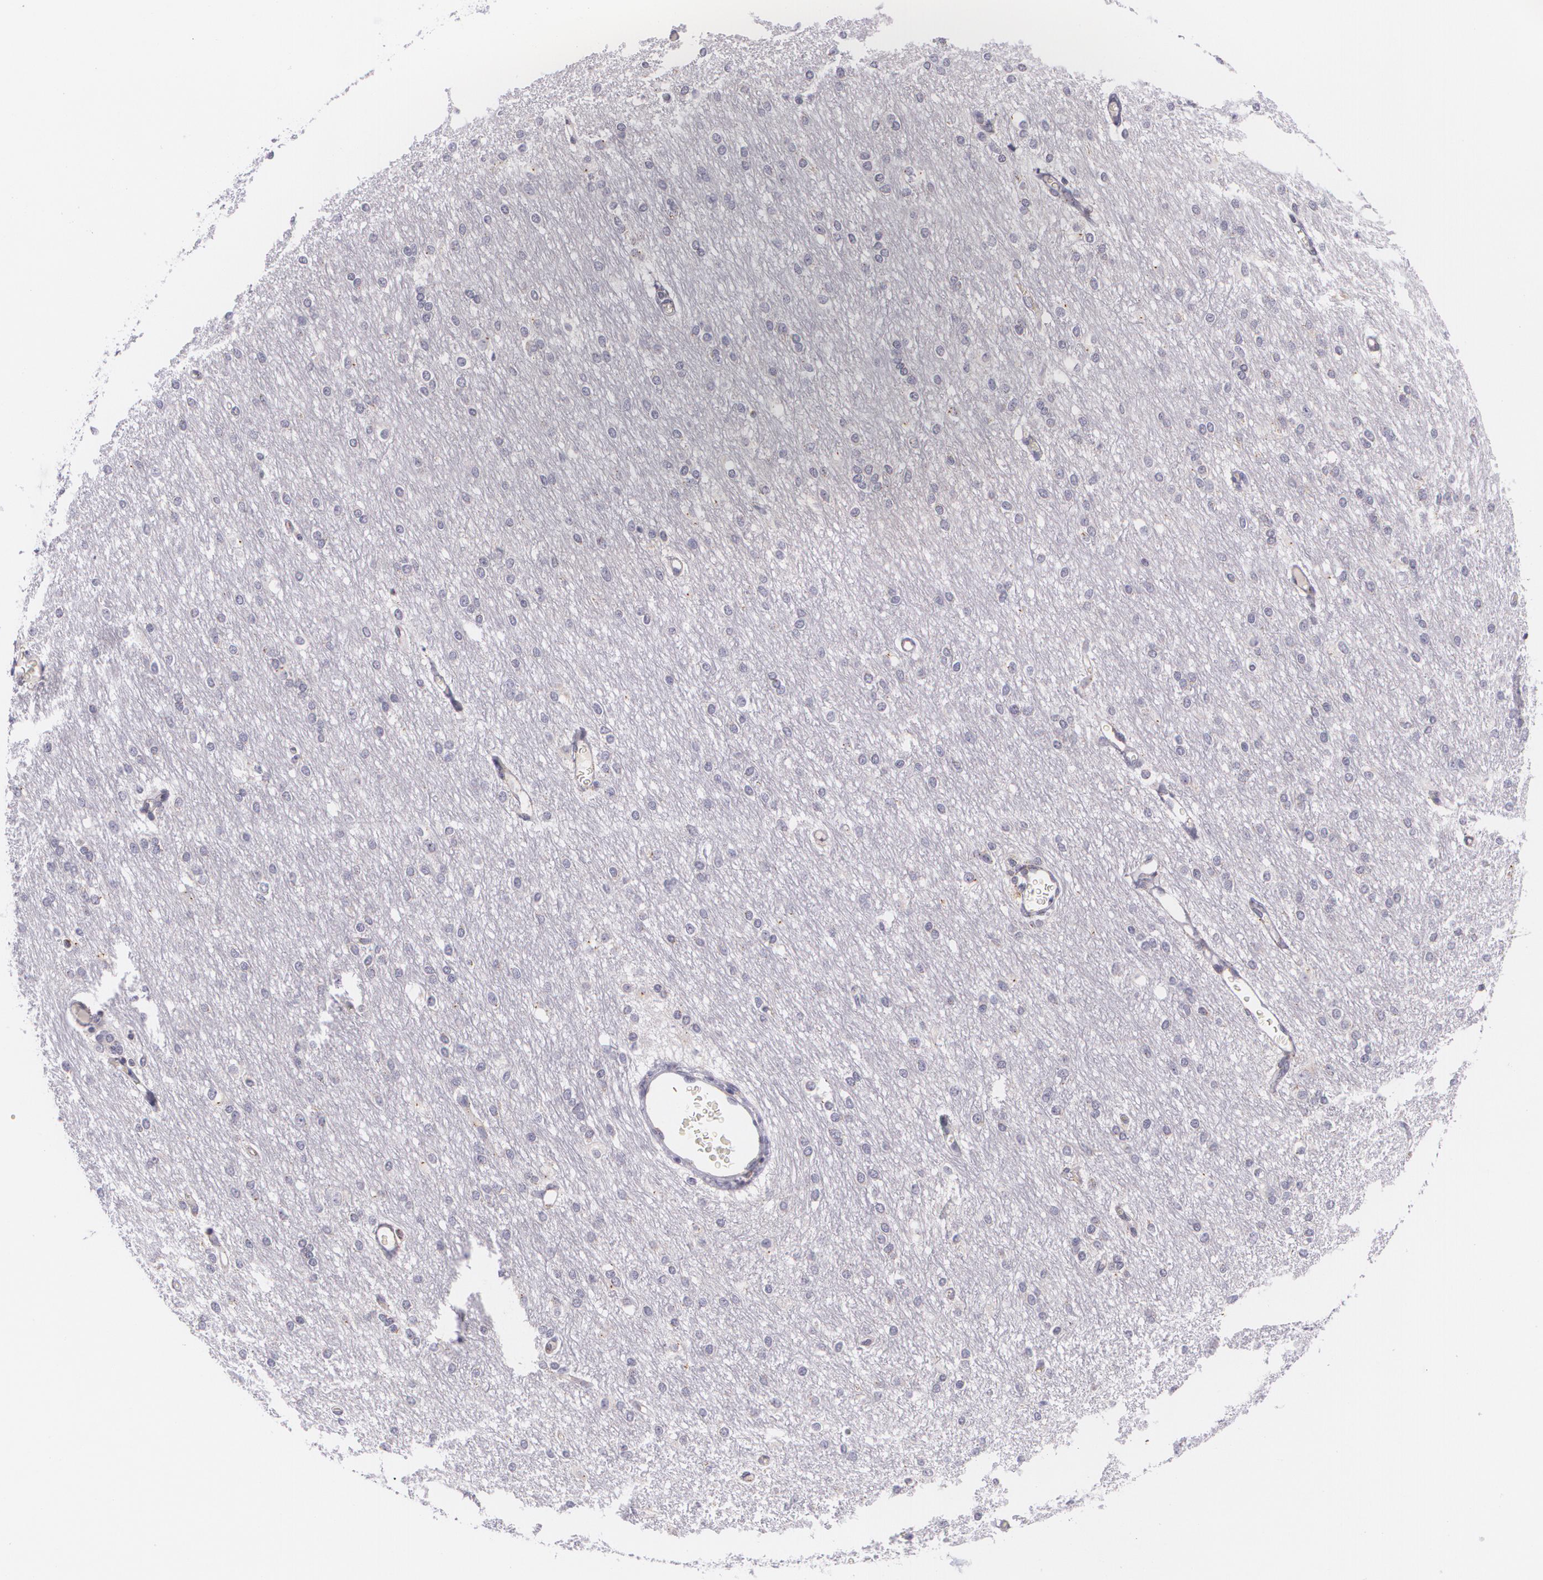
{"staining": {"intensity": "negative", "quantity": "none", "location": "none"}, "tissue": "cerebral cortex", "cell_type": "Endothelial cells", "image_type": "normal", "snomed": [{"axis": "morphology", "description": "Normal tissue, NOS"}, {"axis": "morphology", "description": "Inflammation, NOS"}, {"axis": "topography", "description": "Cerebral cortex"}], "caption": "This histopathology image is of normal cerebral cortex stained with IHC to label a protein in brown with the nuclei are counter-stained blue. There is no staining in endothelial cells. (IHC, brightfield microscopy, high magnification).", "gene": "CILK1", "patient": {"sex": "male", "age": 6}}